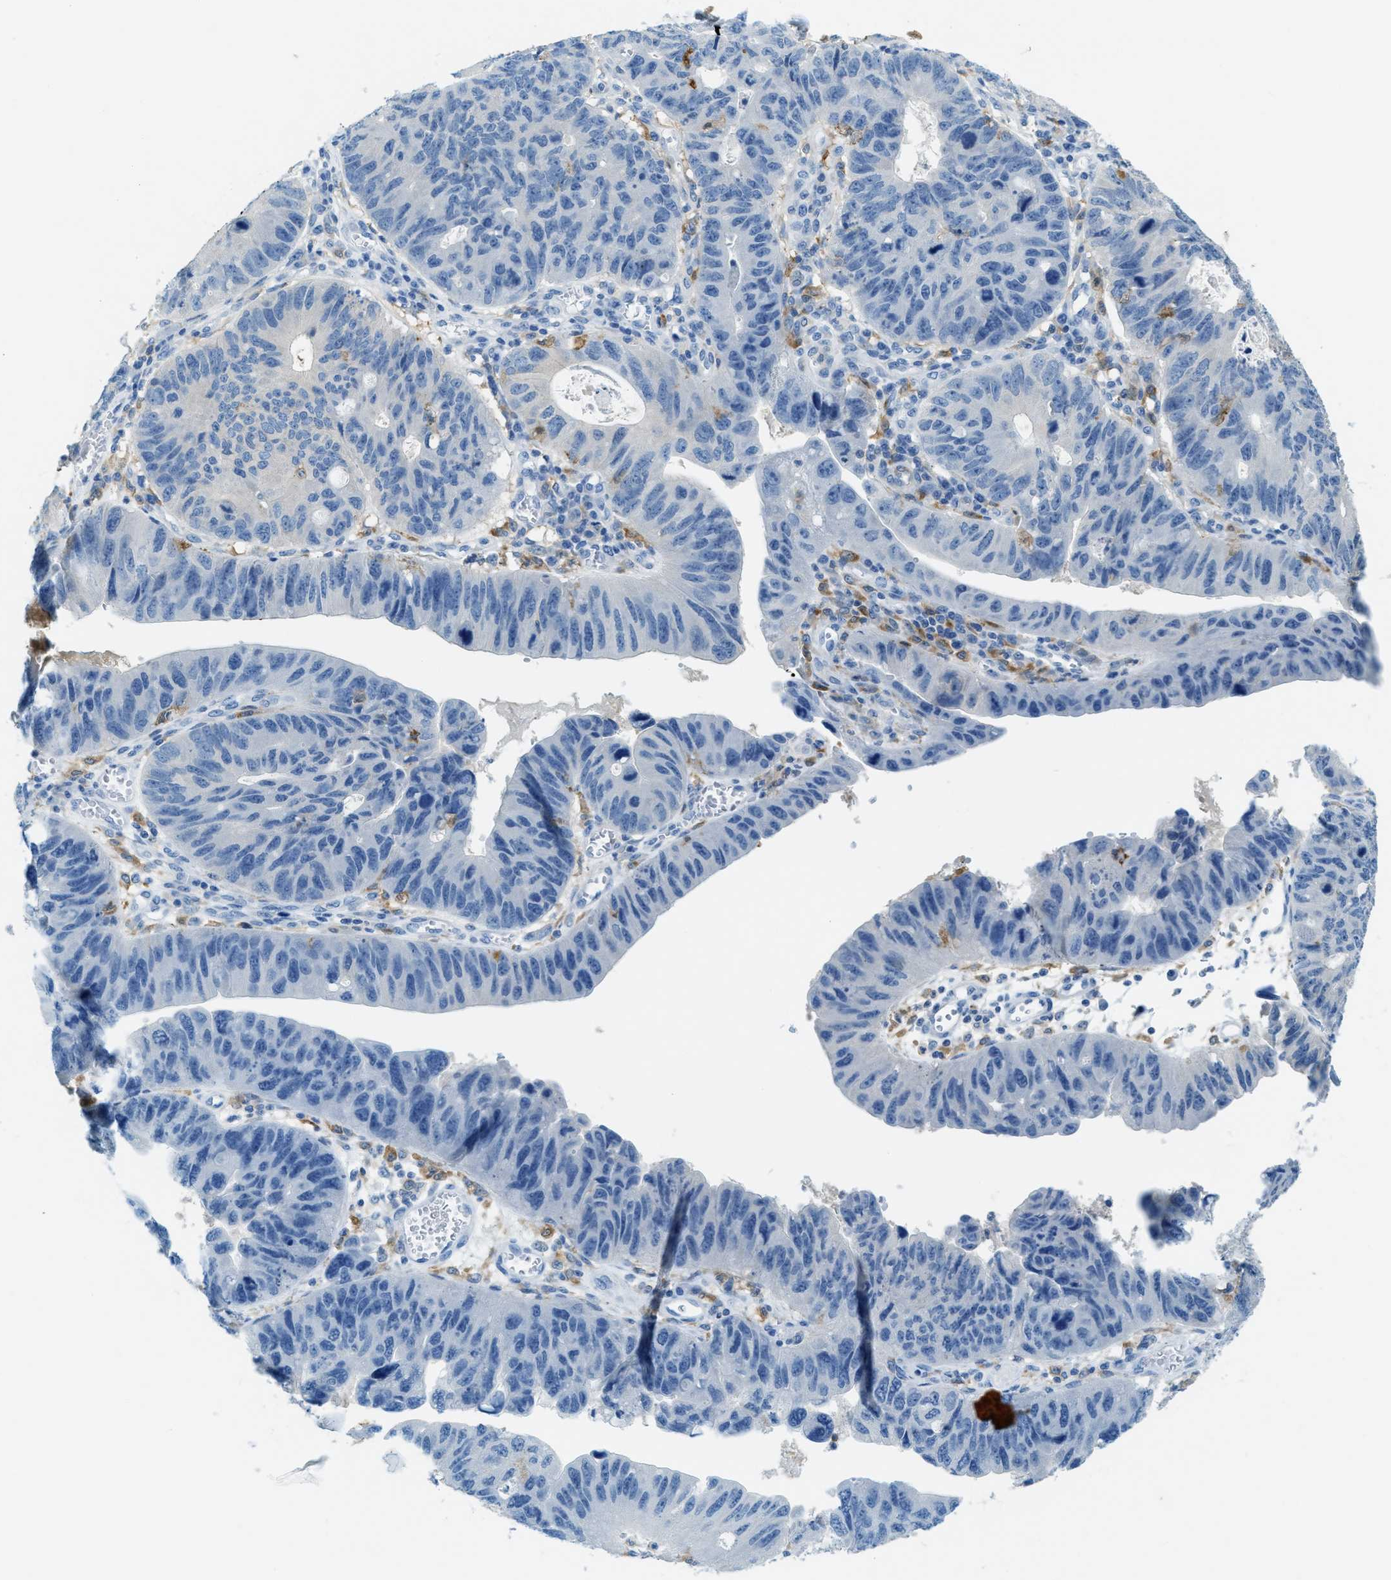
{"staining": {"intensity": "negative", "quantity": "none", "location": "none"}, "tissue": "stomach cancer", "cell_type": "Tumor cells", "image_type": "cancer", "snomed": [{"axis": "morphology", "description": "Adenocarcinoma, NOS"}, {"axis": "topography", "description": "Stomach"}], "caption": "Photomicrograph shows no protein positivity in tumor cells of adenocarcinoma (stomach) tissue.", "gene": "MATCAP2", "patient": {"sex": "male", "age": 59}}